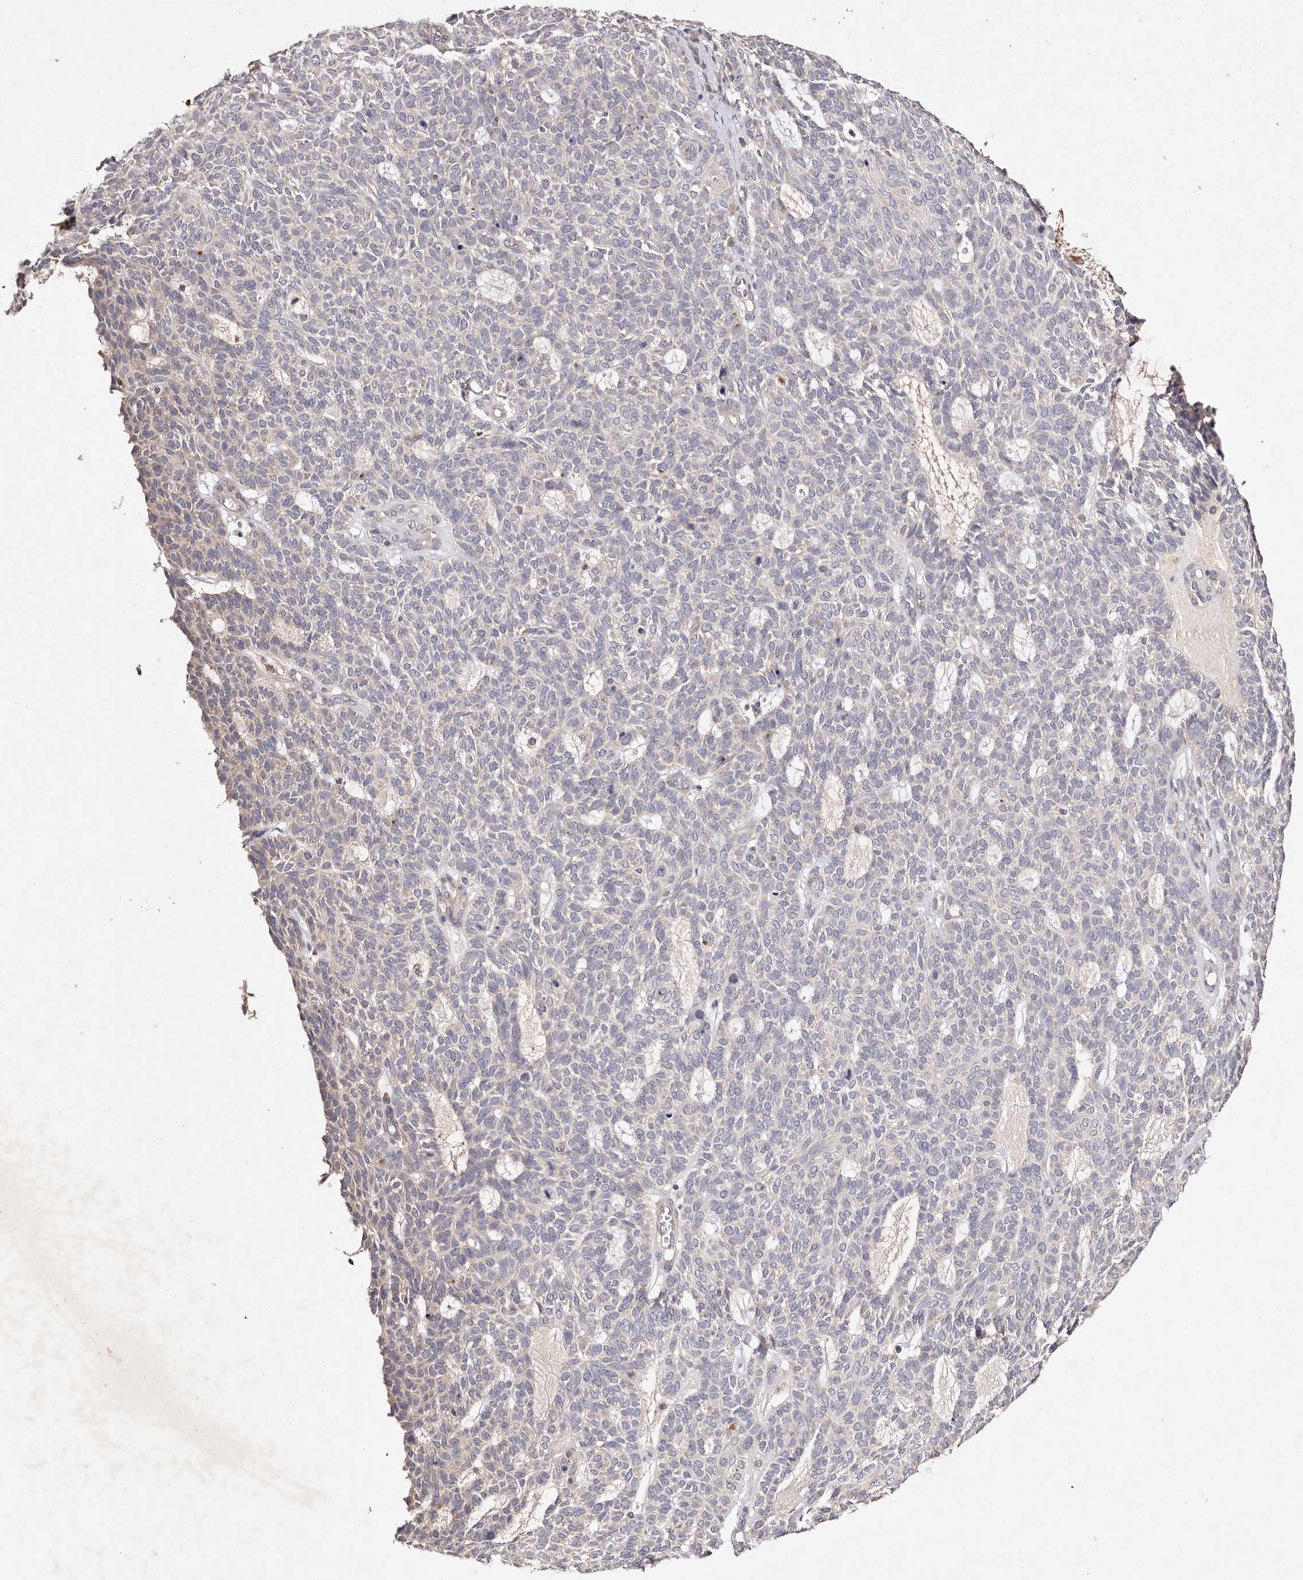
{"staining": {"intensity": "negative", "quantity": "none", "location": "none"}, "tissue": "skin cancer", "cell_type": "Tumor cells", "image_type": "cancer", "snomed": [{"axis": "morphology", "description": "Squamous cell carcinoma, NOS"}, {"axis": "topography", "description": "Skin"}], "caption": "Tumor cells show no significant protein expression in squamous cell carcinoma (skin).", "gene": "TSC2", "patient": {"sex": "female", "age": 90}}